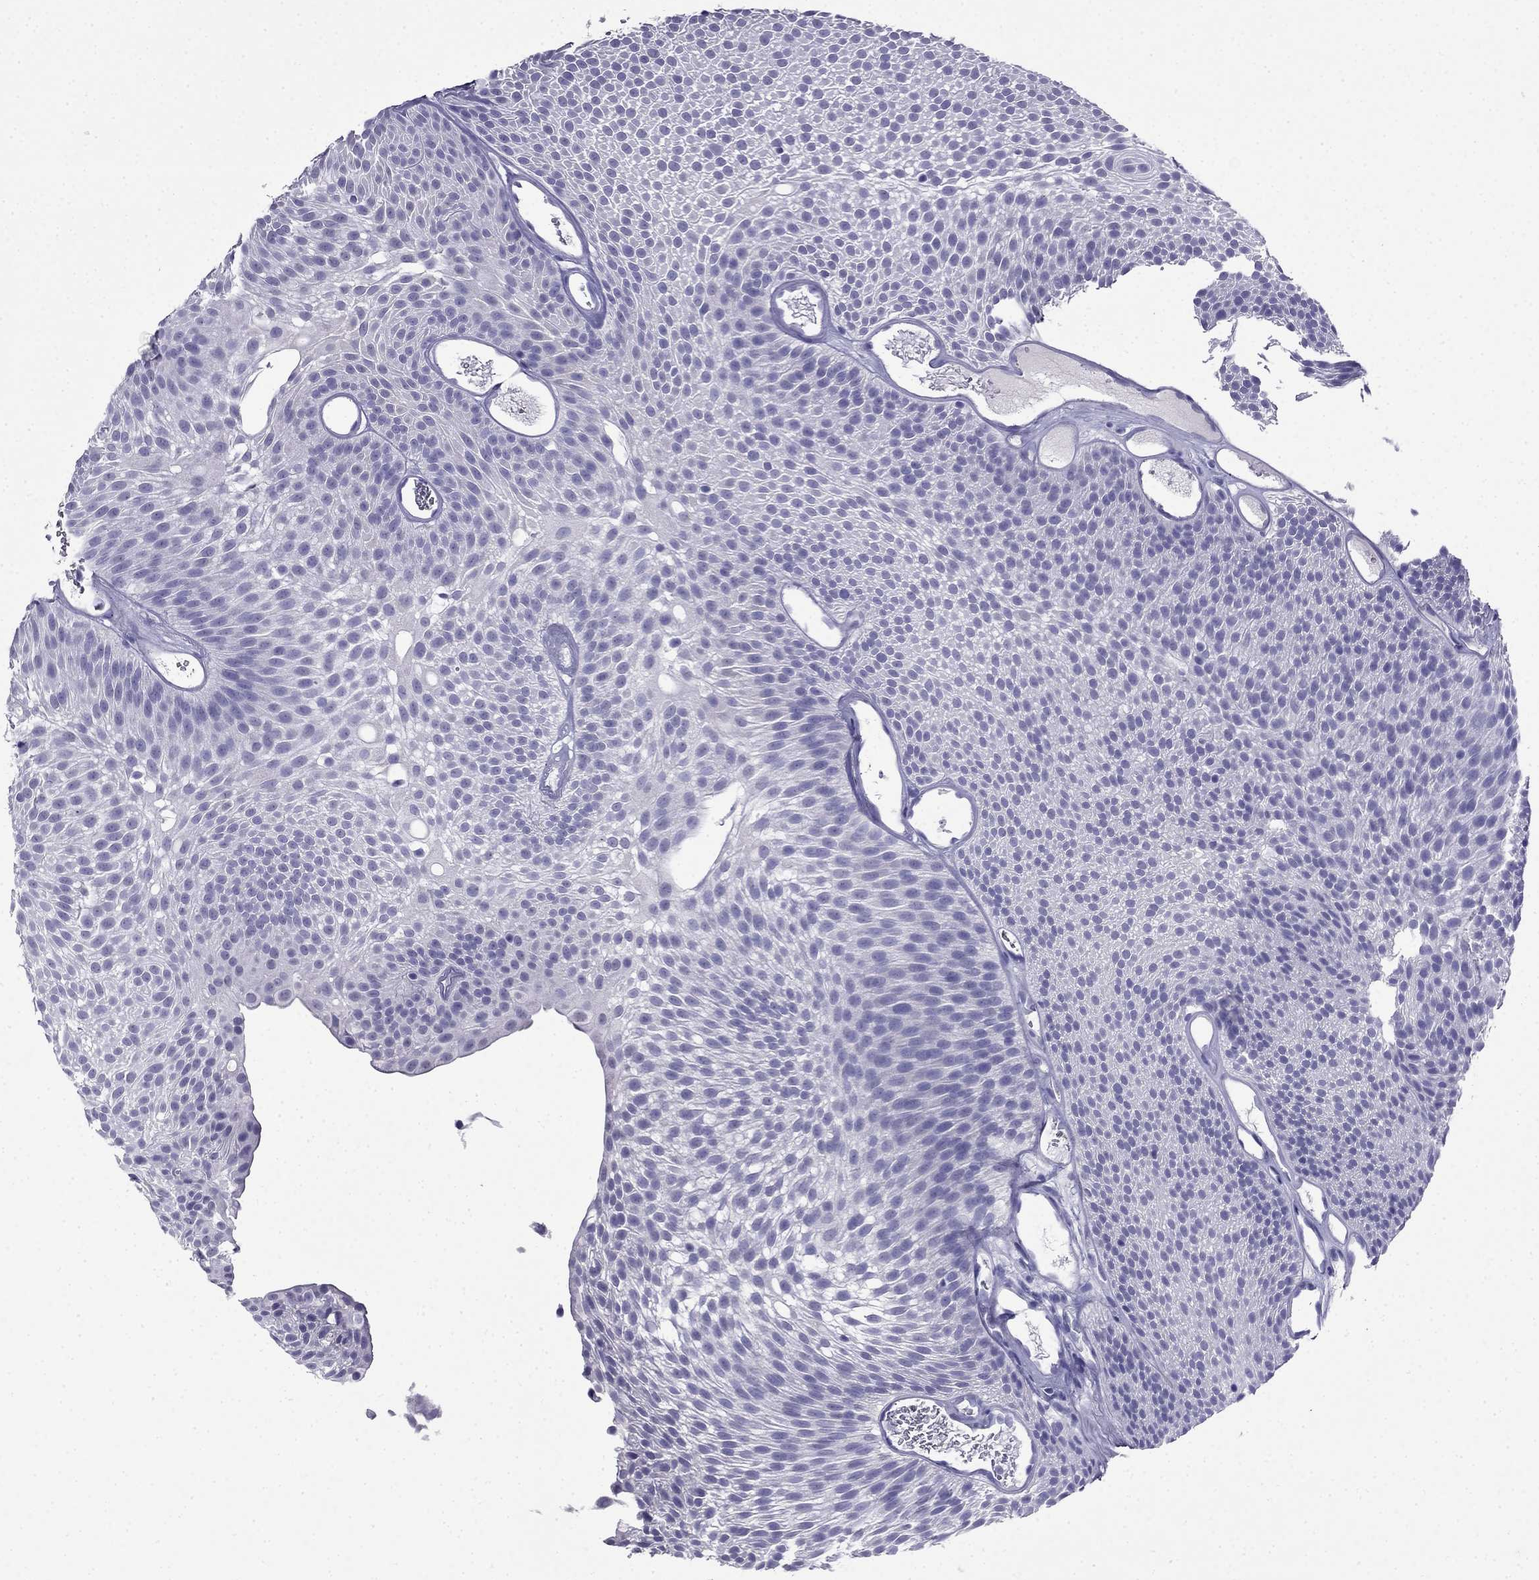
{"staining": {"intensity": "negative", "quantity": "none", "location": "none"}, "tissue": "urothelial cancer", "cell_type": "Tumor cells", "image_type": "cancer", "snomed": [{"axis": "morphology", "description": "Urothelial carcinoma, Low grade"}, {"axis": "topography", "description": "Urinary bladder"}], "caption": "This is an immunohistochemistry histopathology image of human low-grade urothelial carcinoma. There is no positivity in tumor cells.", "gene": "CDHR4", "patient": {"sex": "male", "age": 52}}